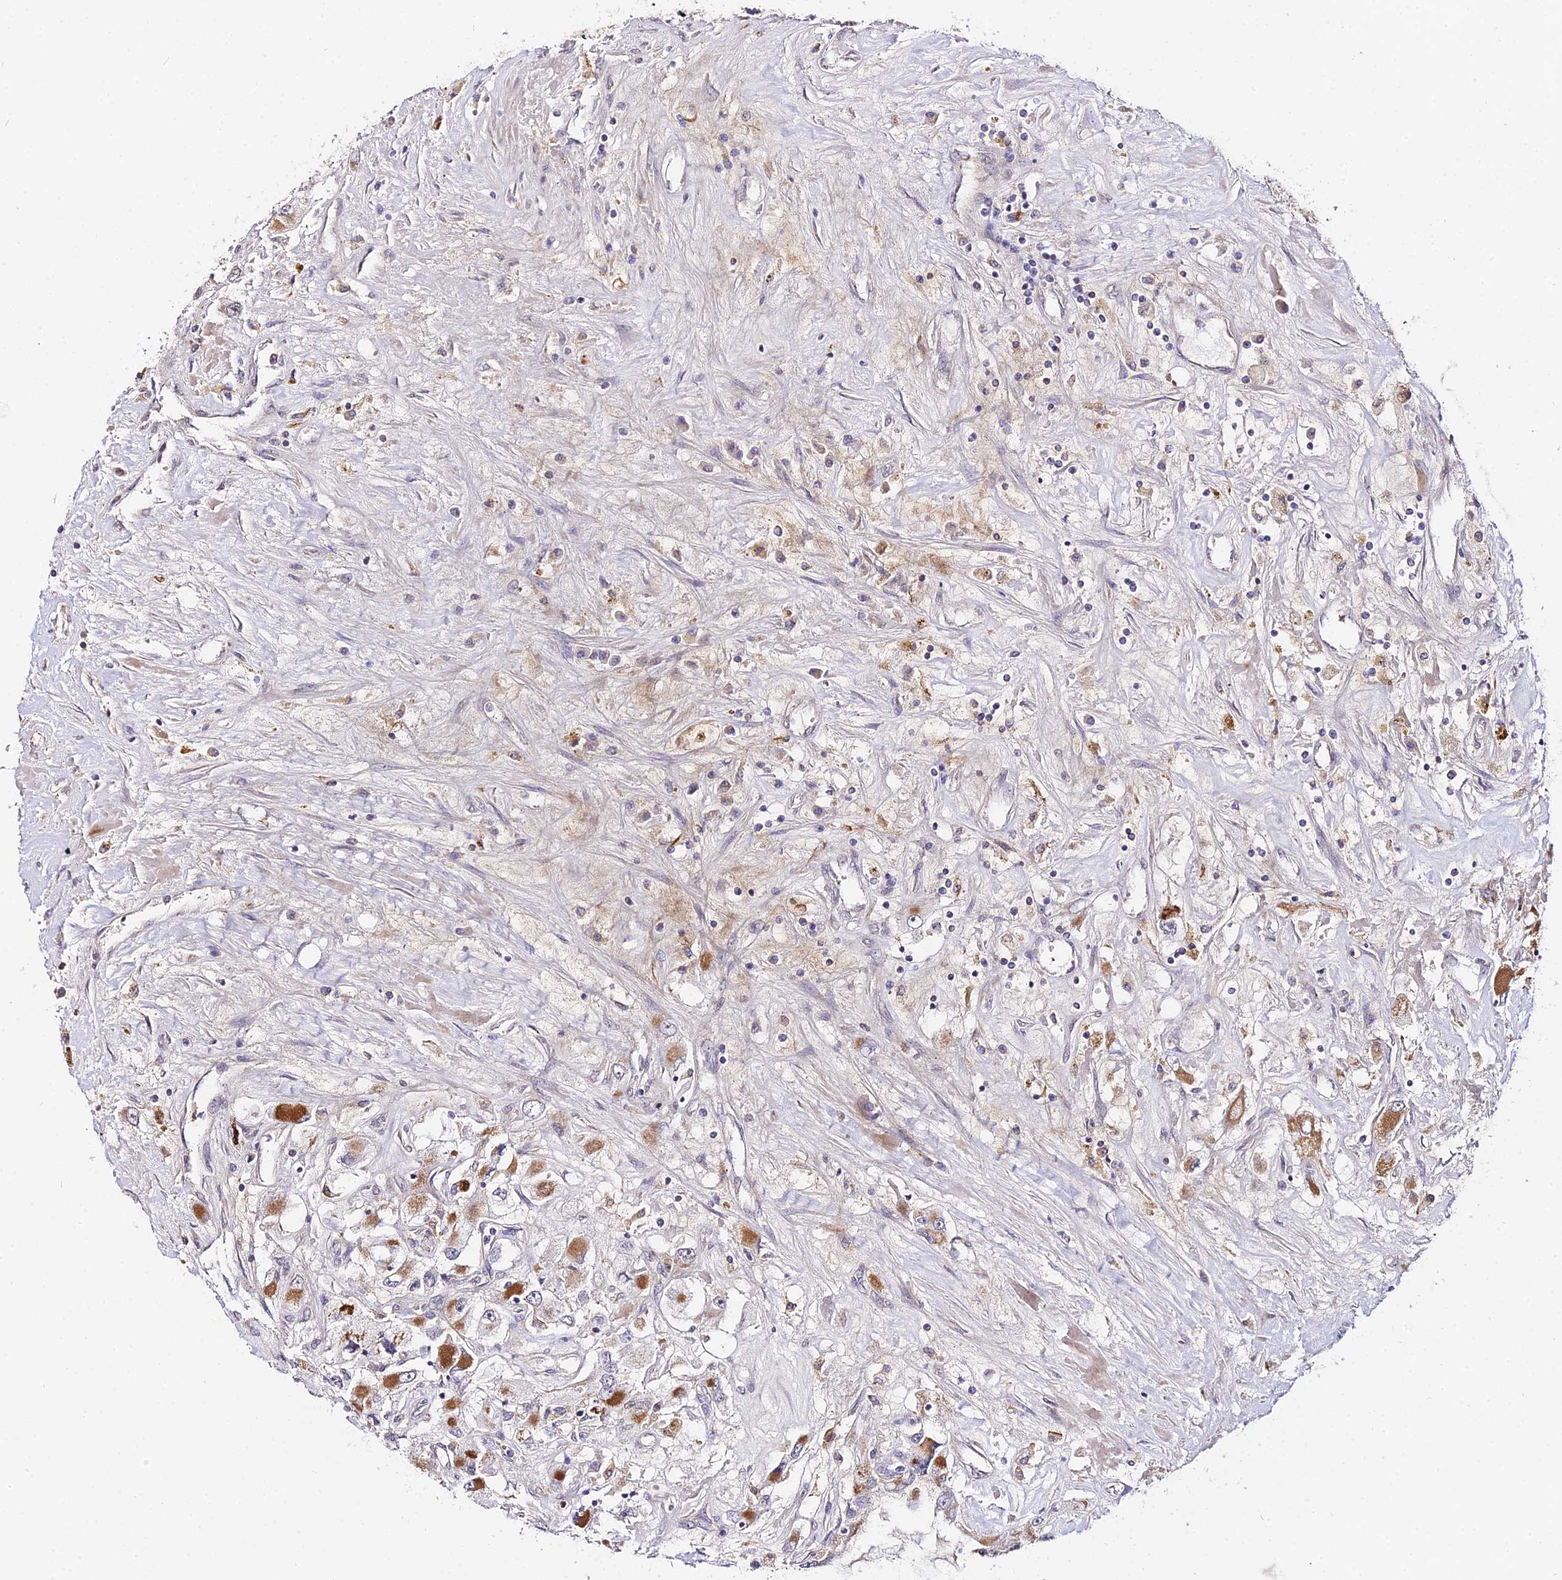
{"staining": {"intensity": "moderate", "quantity": "<25%", "location": "cytoplasmic/membranous"}, "tissue": "renal cancer", "cell_type": "Tumor cells", "image_type": "cancer", "snomed": [{"axis": "morphology", "description": "Adenocarcinoma, NOS"}, {"axis": "topography", "description": "Kidney"}], "caption": "An image of renal adenocarcinoma stained for a protein displays moderate cytoplasmic/membranous brown staining in tumor cells.", "gene": "WDR5B", "patient": {"sex": "female", "age": 52}}